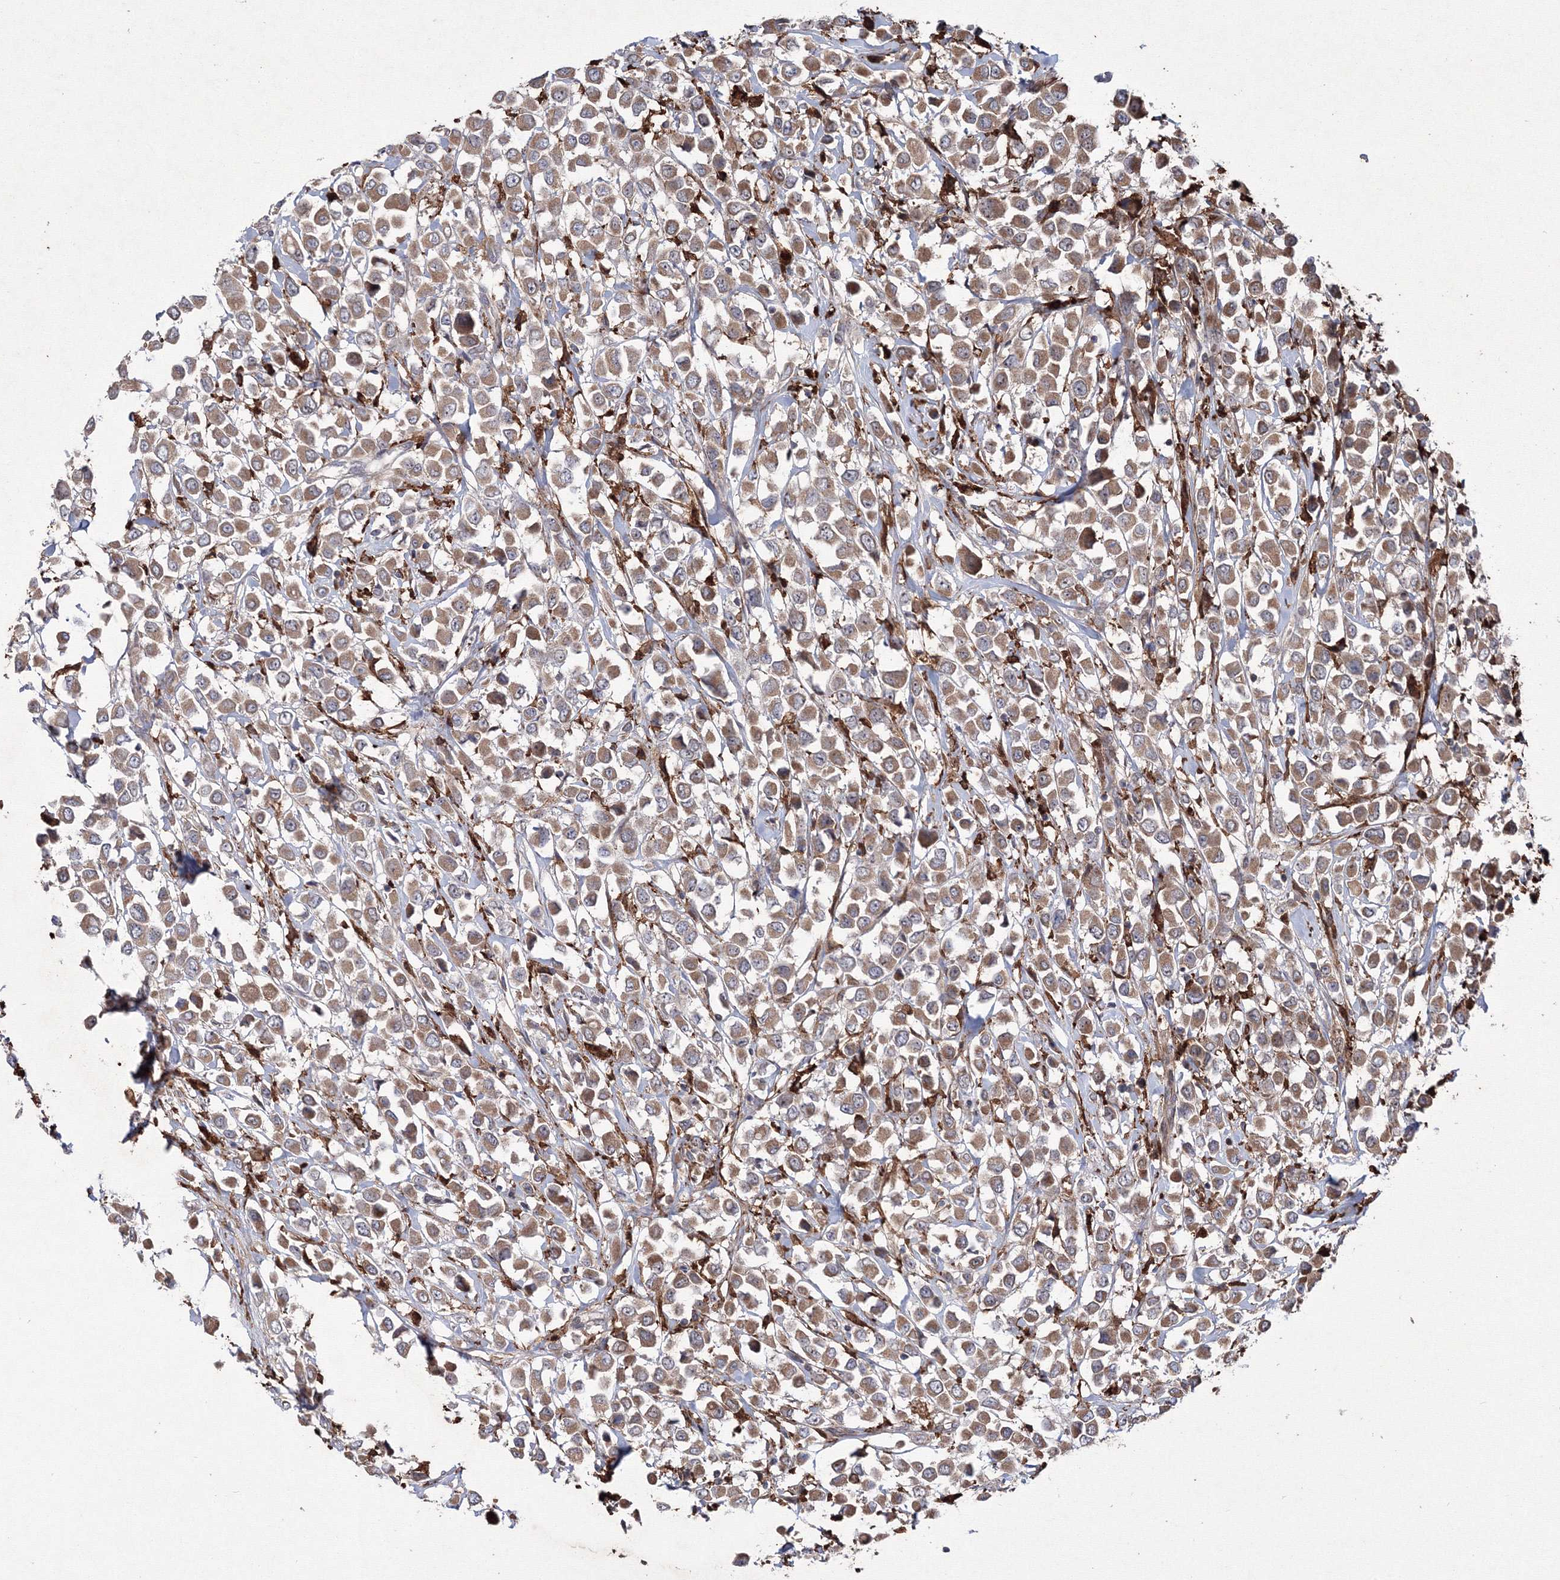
{"staining": {"intensity": "moderate", "quantity": ">75%", "location": "cytoplasmic/membranous"}, "tissue": "breast cancer", "cell_type": "Tumor cells", "image_type": "cancer", "snomed": [{"axis": "morphology", "description": "Duct carcinoma"}, {"axis": "topography", "description": "Breast"}], "caption": "Immunohistochemistry (IHC) of breast cancer reveals medium levels of moderate cytoplasmic/membranous expression in approximately >75% of tumor cells. (Brightfield microscopy of DAB IHC at high magnification).", "gene": "RANBP3L", "patient": {"sex": "female", "age": 61}}